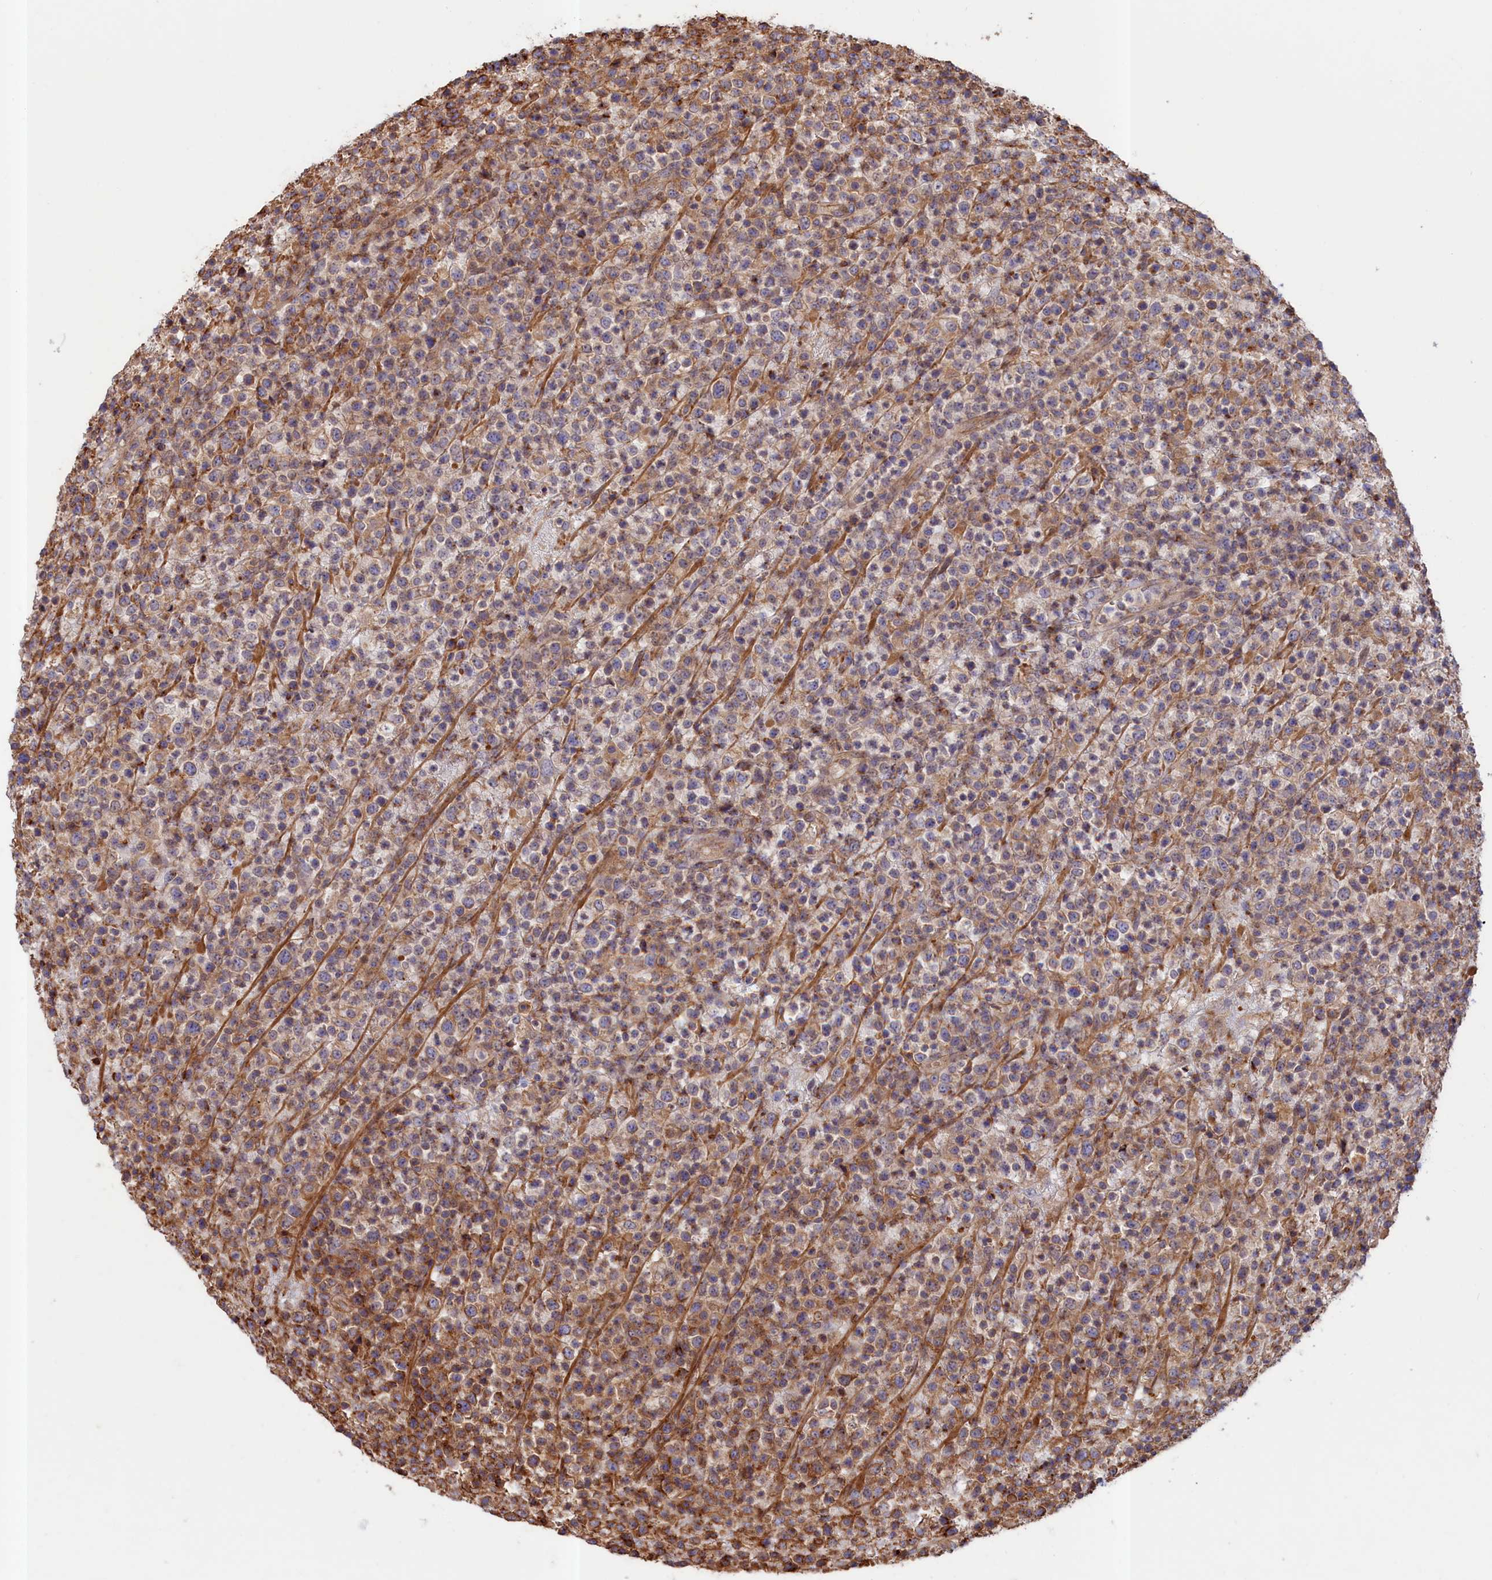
{"staining": {"intensity": "weak", "quantity": "25%-75%", "location": "cytoplasmic/membranous"}, "tissue": "lymphoma", "cell_type": "Tumor cells", "image_type": "cancer", "snomed": [{"axis": "morphology", "description": "Malignant lymphoma, non-Hodgkin's type, High grade"}, {"axis": "topography", "description": "Colon"}], "caption": "Immunohistochemistry (IHC) staining of lymphoma, which exhibits low levels of weak cytoplasmic/membranous expression in about 25%-75% of tumor cells indicating weak cytoplasmic/membranous protein staining. The staining was performed using DAB (3,3'-diaminobenzidine) (brown) for protein detection and nuclei were counterstained in hematoxylin (blue).", "gene": "ANKRD27", "patient": {"sex": "female", "age": 53}}